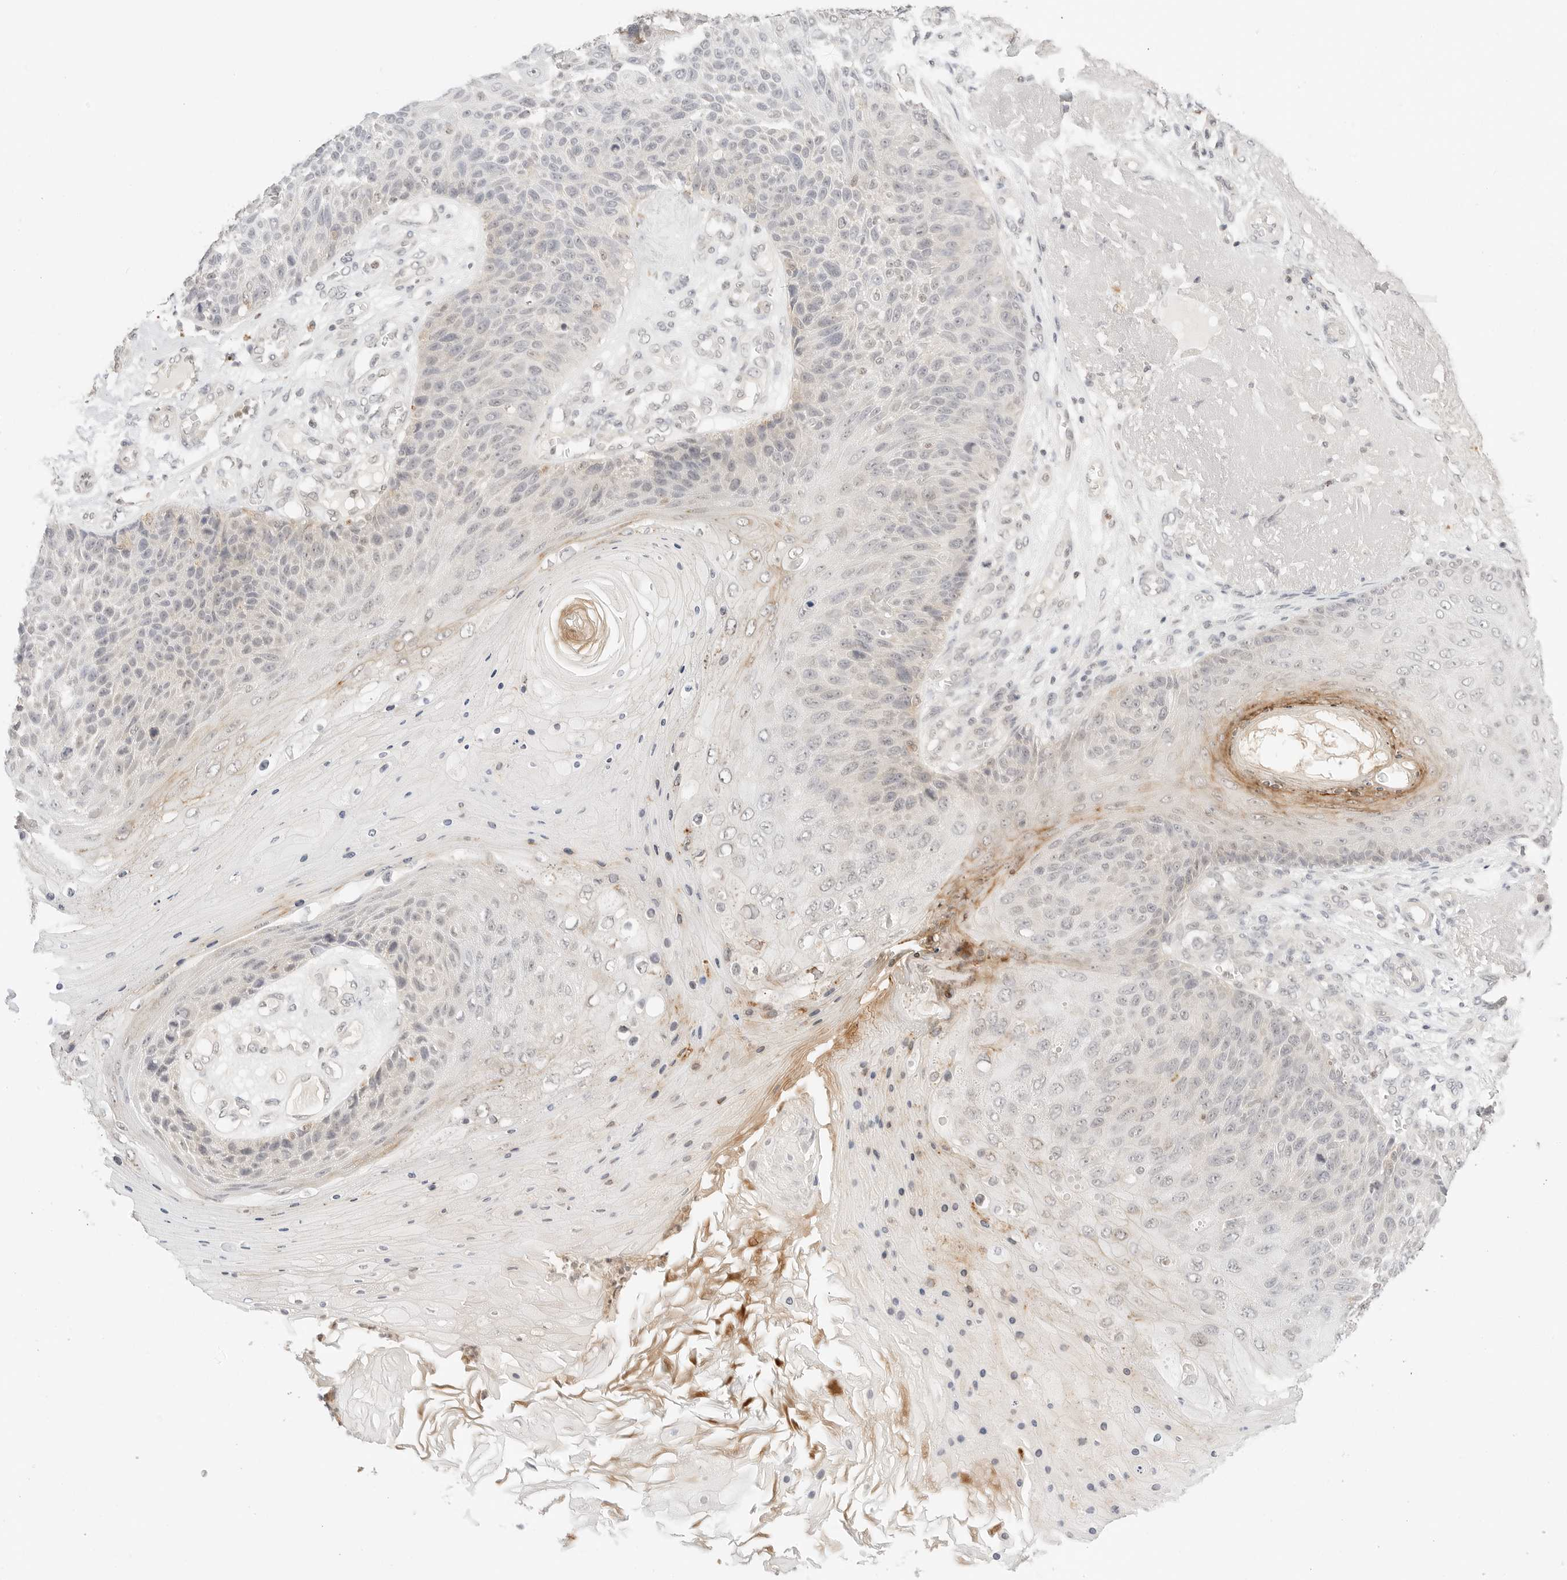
{"staining": {"intensity": "negative", "quantity": "none", "location": "none"}, "tissue": "skin cancer", "cell_type": "Tumor cells", "image_type": "cancer", "snomed": [{"axis": "morphology", "description": "Squamous cell carcinoma, NOS"}, {"axis": "topography", "description": "Skin"}], "caption": "Immunohistochemistry (IHC) image of skin cancer stained for a protein (brown), which exhibits no expression in tumor cells.", "gene": "GNAS", "patient": {"sex": "female", "age": 88}}